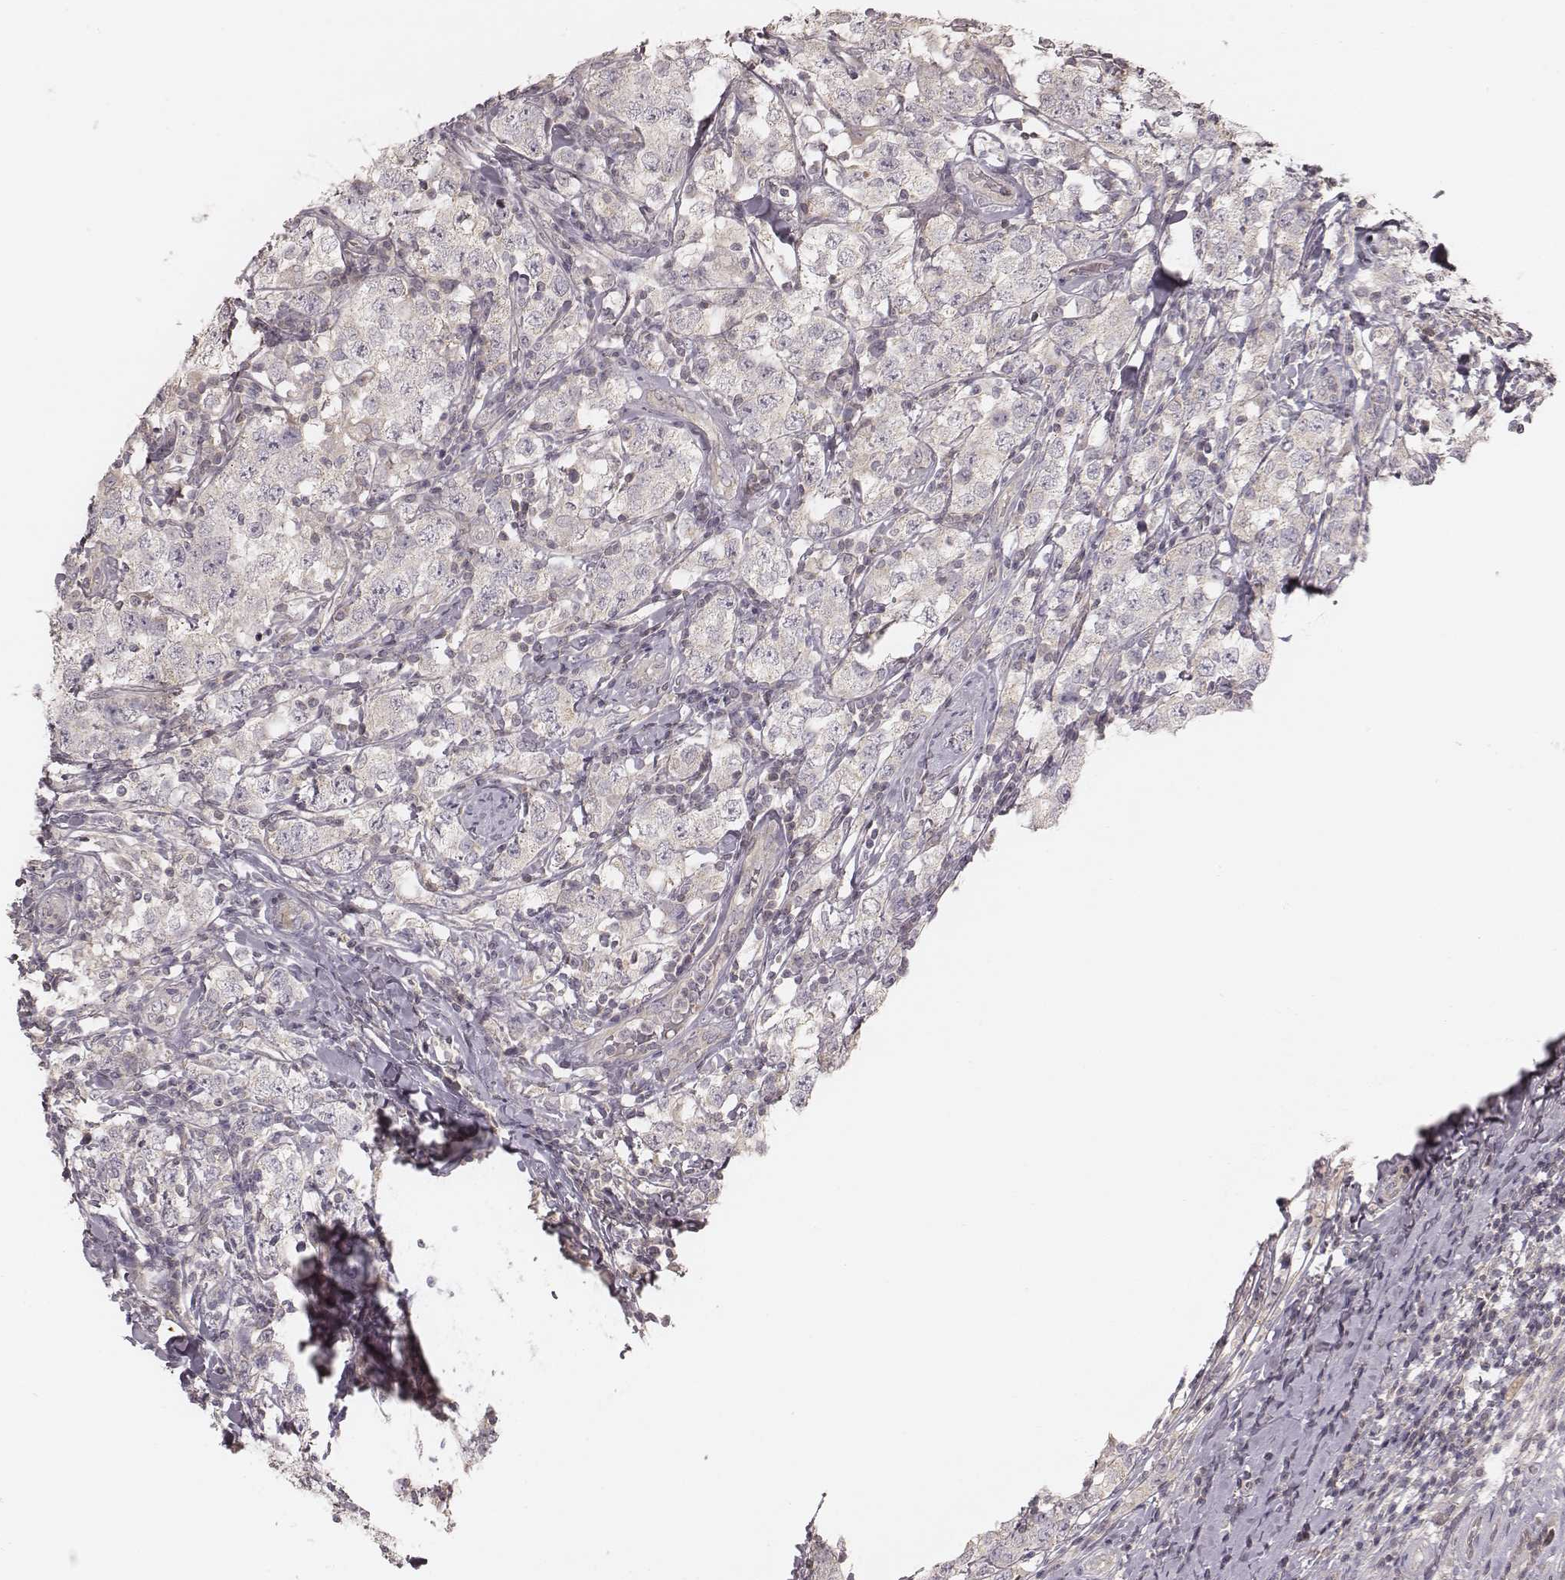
{"staining": {"intensity": "negative", "quantity": "none", "location": "none"}, "tissue": "testis cancer", "cell_type": "Tumor cells", "image_type": "cancer", "snomed": [{"axis": "morphology", "description": "Seminoma, NOS"}, {"axis": "morphology", "description": "Carcinoma, Embryonal, NOS"}, {"axis": "topography", "description": "Testis"}], "caption": "Protein analysis of embryonal carcinoma (testis) demonstrates no significant expression in tumor cells. The staining was performed using DAB to visualize the protein expression in brown, while the nuclei were stained in blue with hematoxylin (Magnification: 20x).", "gene": "TDRD5", "patient": {"sex": "male", "age": 41}}